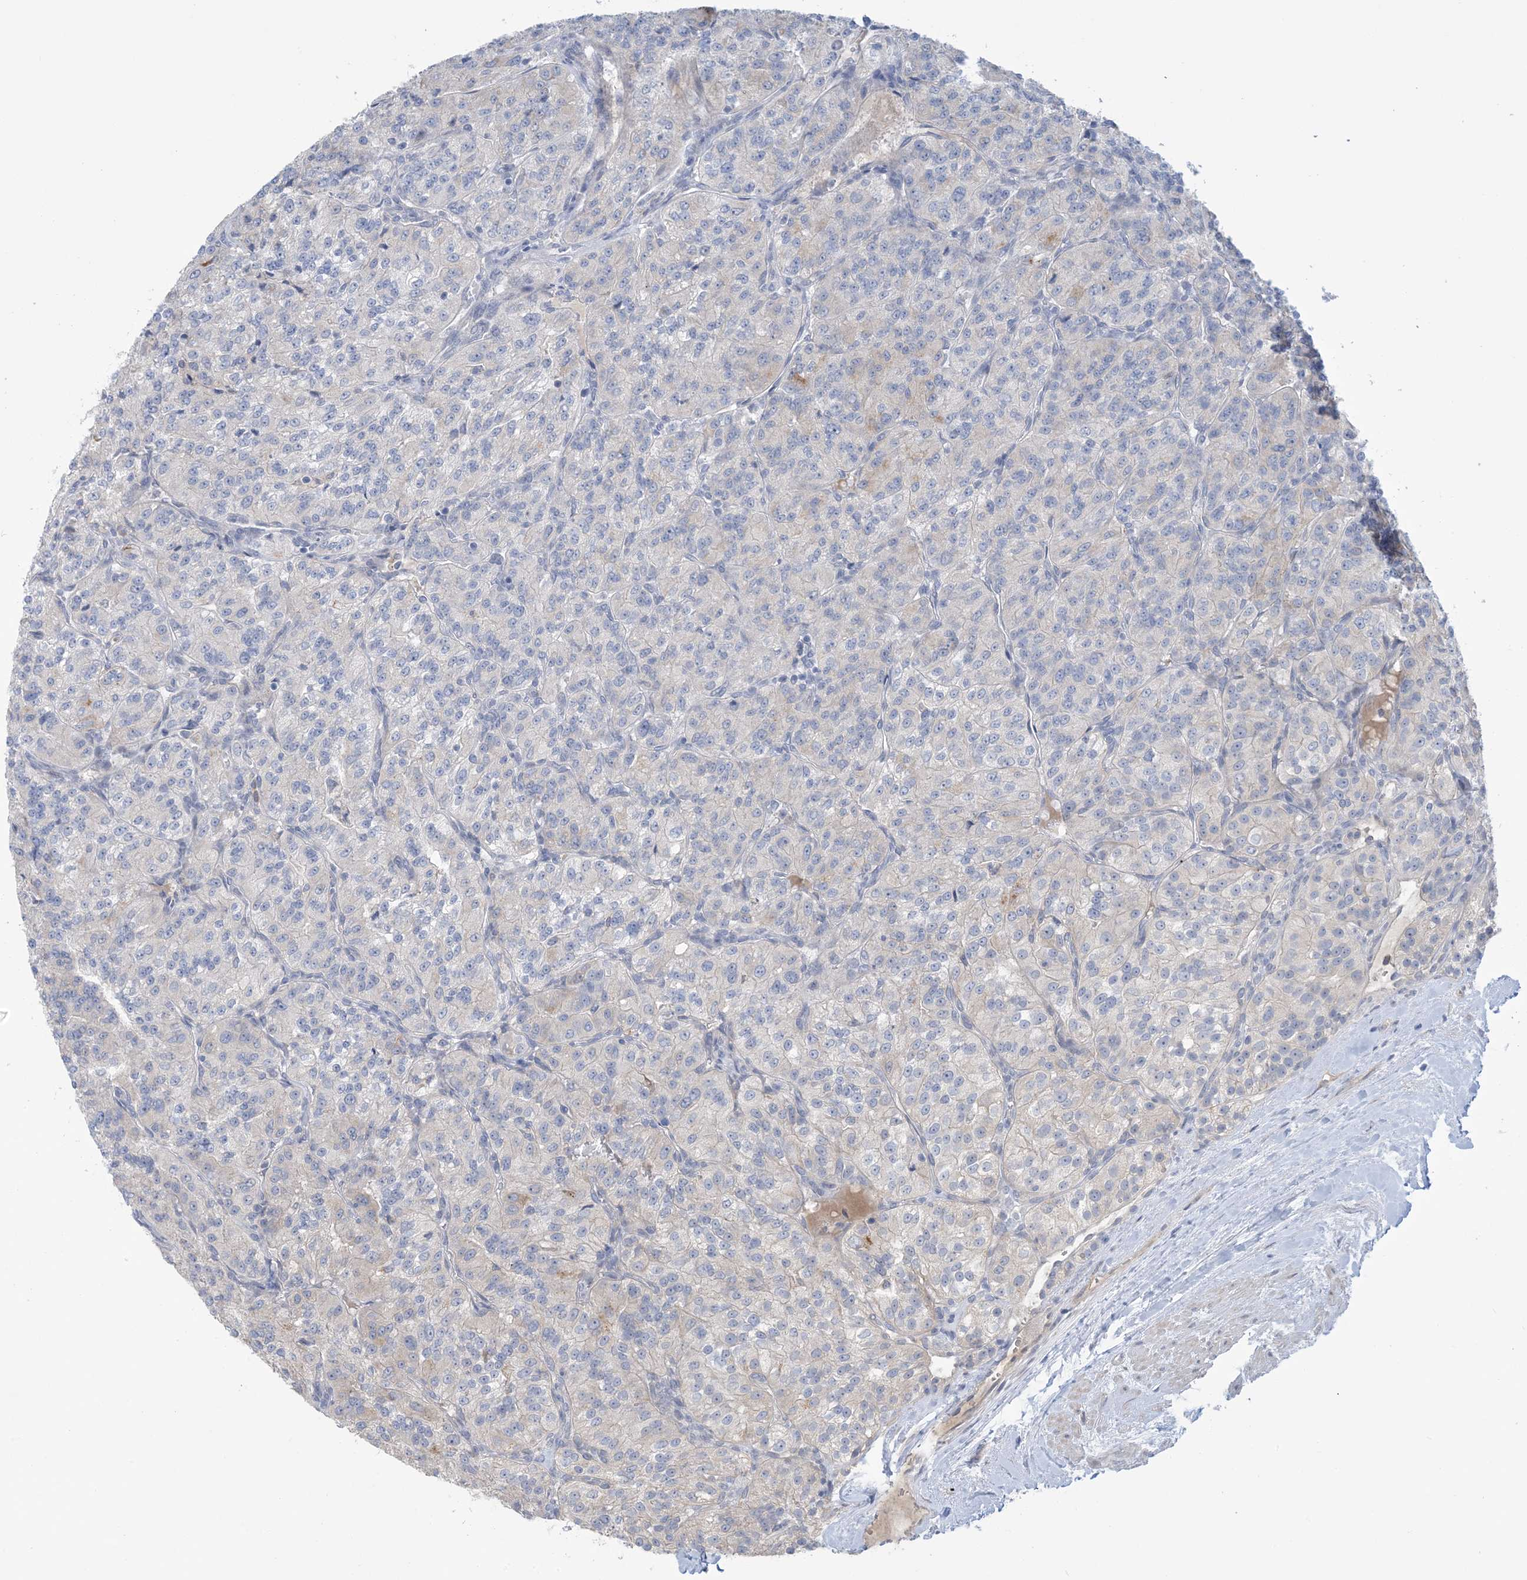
{"staining": {"intensity": "negative", "quantity": "none", "location": "none"}, "tissue": "renal cancer", "cell_type": "Tumor cells", "image_type": "cancer", "snomed": [{"axis": "morphology", "description": "Adenocarcinoma, NOS"}, {"axis": "topography", "description": "Kidney"}], "caption": "High power microscopy histopathology image of an IHC histopathology image of renal cancer, revealing no significant staining in tumor cells. (DAB (3,3'-diaminobenzidine) IHC with hematoxylin counter stain).", "gene": "TTYH1", "patient": {"sex": "female", "age": 63}}